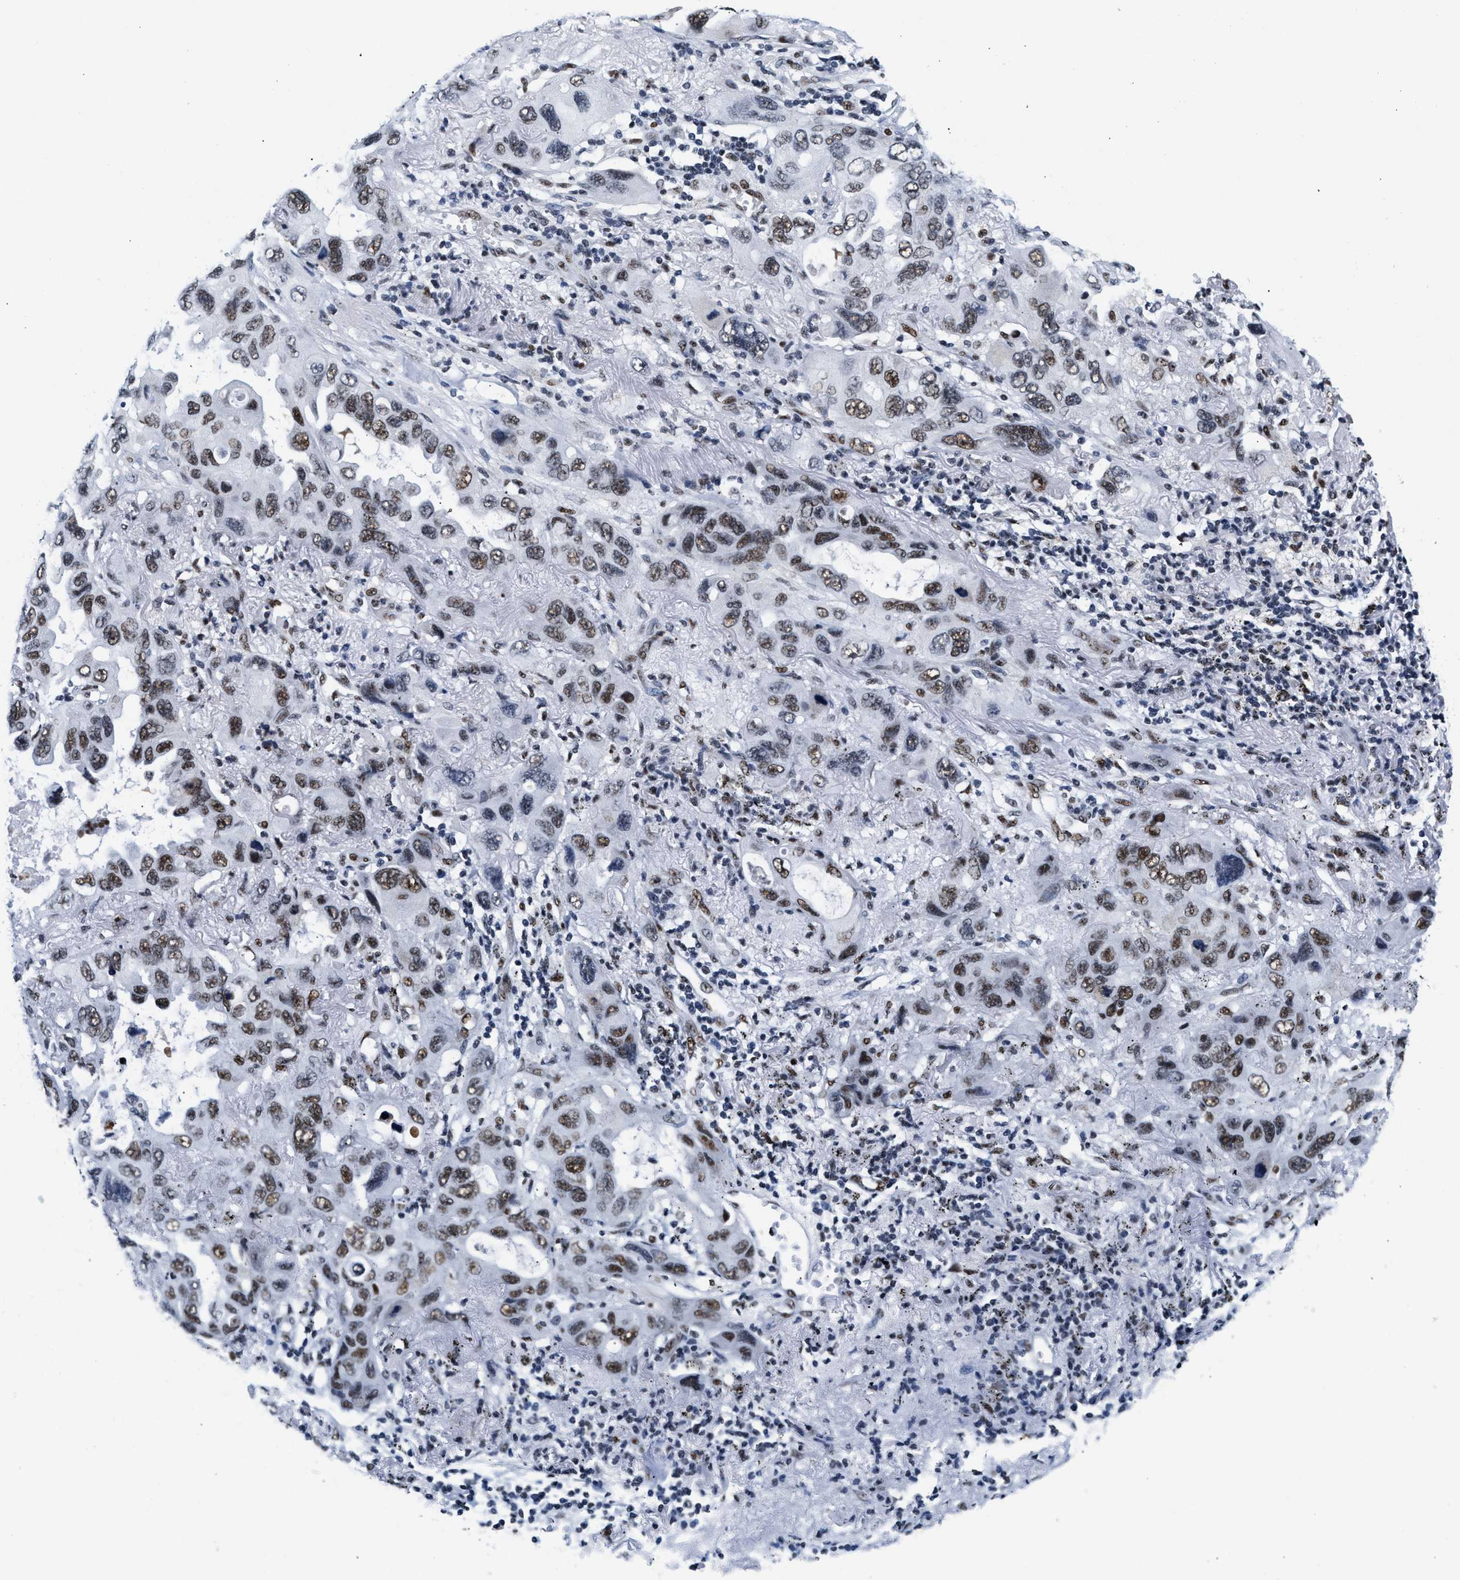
{"staining": {"intensity": "moderate", "quantity": "25%-75%", "location": "nuclear"}, "tissue": "lung cancer", "cell_type": "Tumor cells", "image_type": "cancer", "snomed": [{"axis": "morphology", "description": "Squamous cell carcinoma, NOS"}, {"axis": "topography", "description": "Lung"}], "caption": "This is an image of immunohistochemistry (IHC) staining of lung cancer, which shows moderate expression in the nuclear of tumor cells.", "gene": "RAD50", "patient": {"sex": "female", "age": 73}}